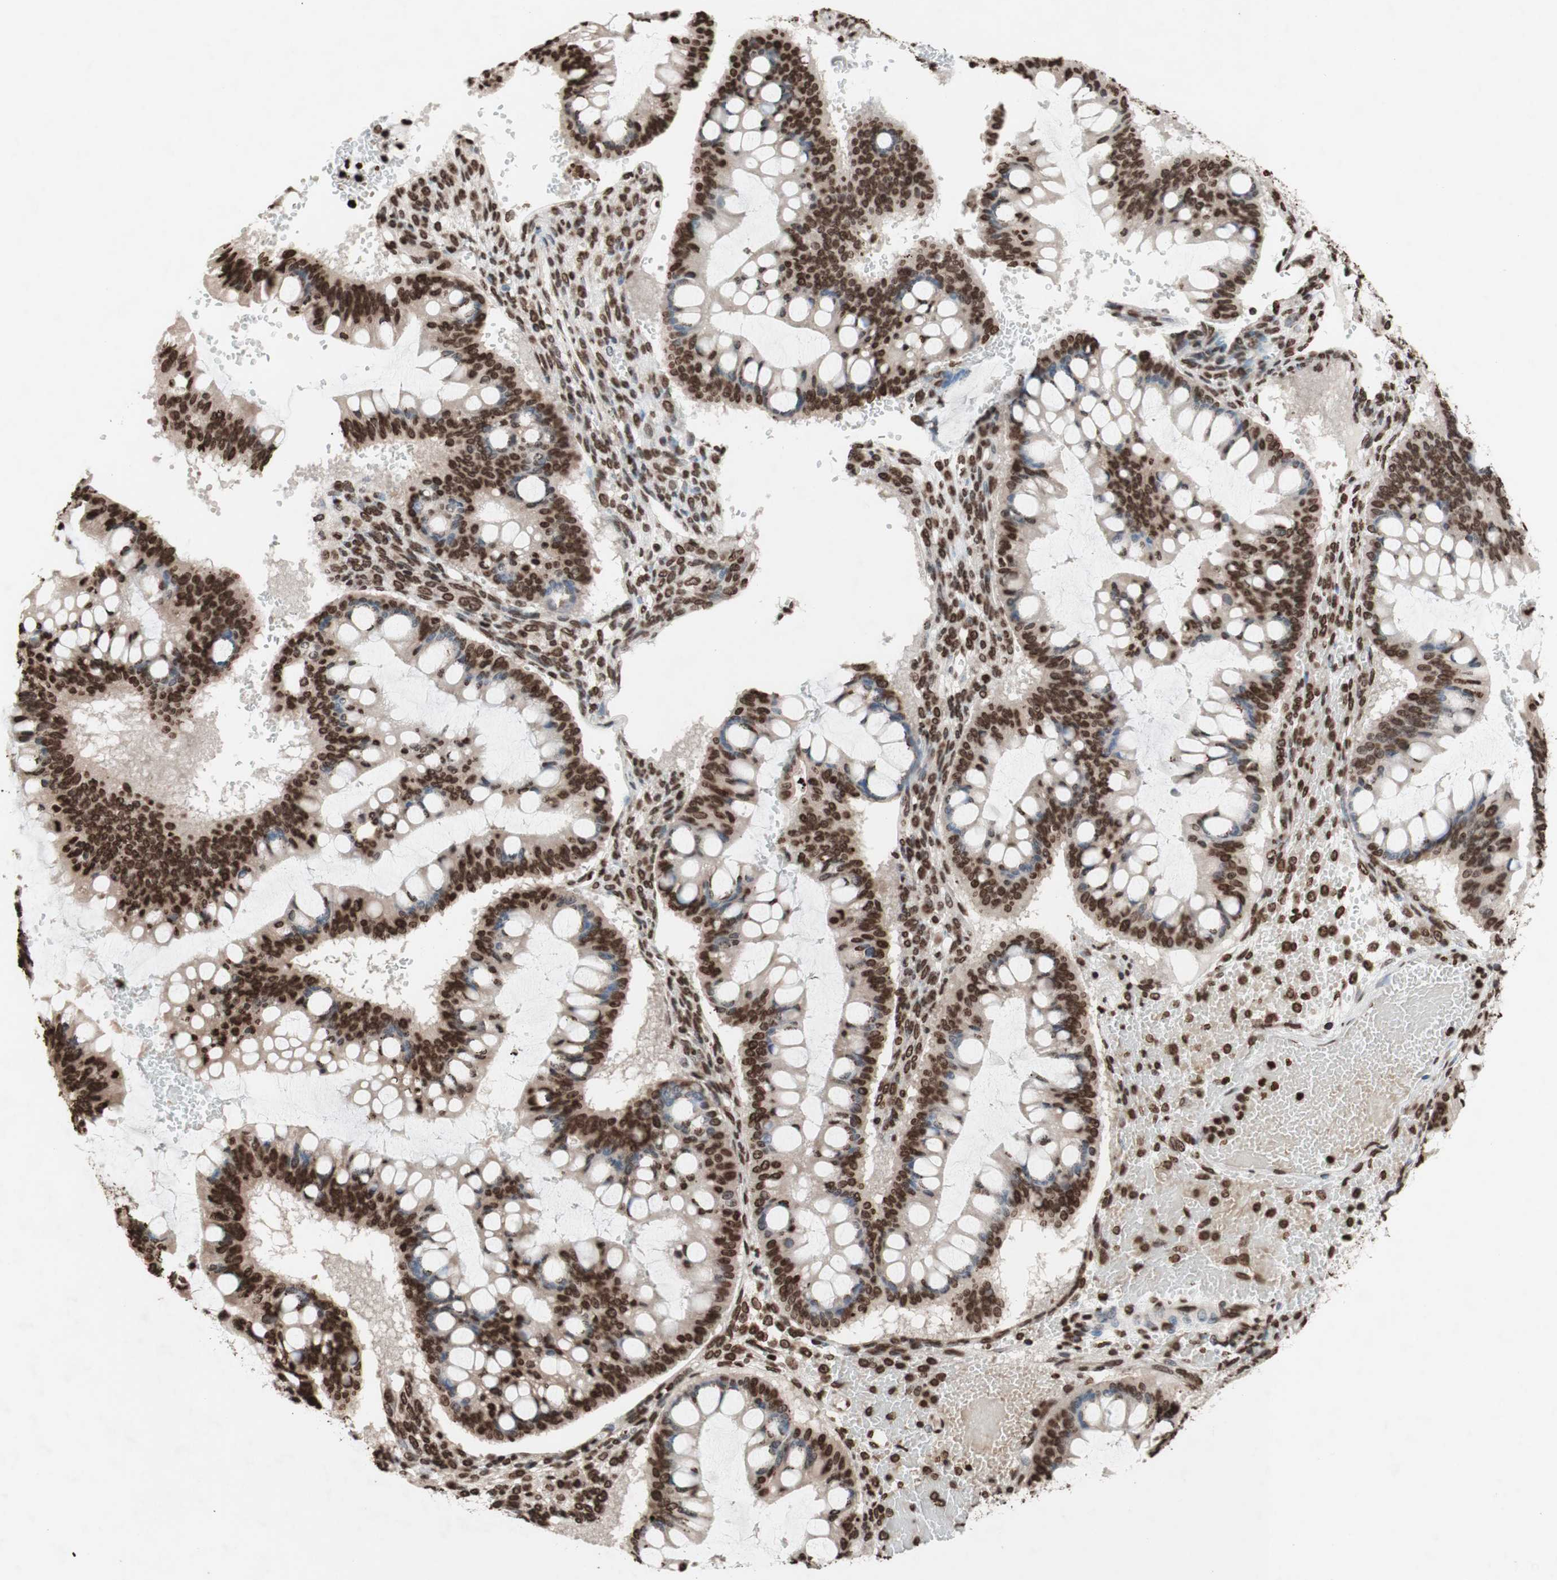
{"staining": {"intensity": "strong", "quantity": ">75%", "location": "nuclear"}, "tissue": "ovarian cancer", "cell_type": "Tumor cells", "image_type": "cancer", "snomed": [{"axis": "morphology", "description": "Cystadenocarcinoma, mucinous, NOS"}, {"axis": "topography", "description": "Ovary"}], "caption": "Protein expression analysis of ovarian cancer shows strong nuclear positivity in about >75% of tumor cells.", "gene": "NCOA3", "patient": {"sex": "female", "age": 73}}